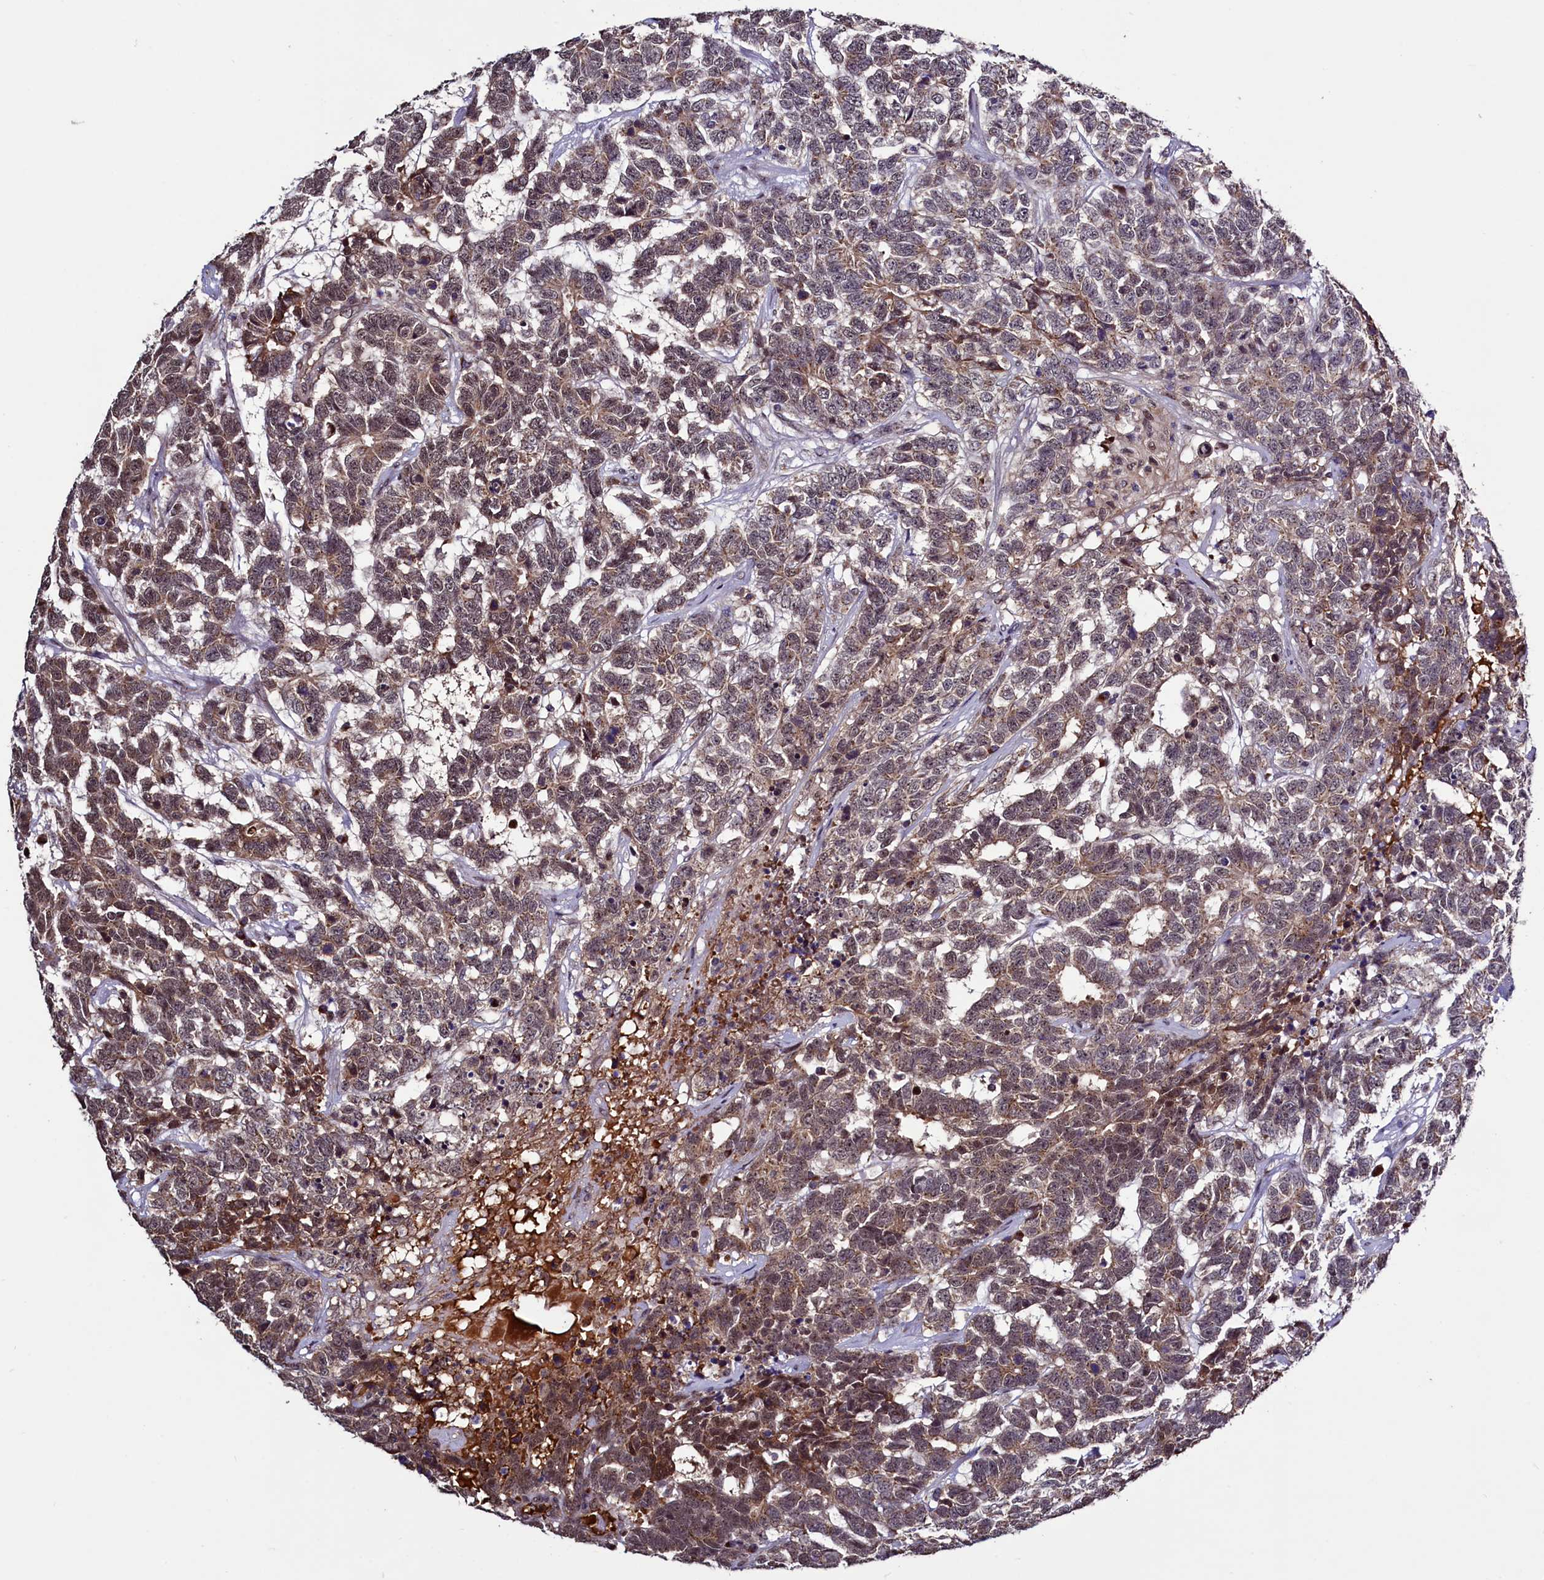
{"staining": {"intensity": "weak", "quantity": ">75%", "location": "cytoplasmic/membranous,nuclear"}, "tissue": "testis cancer", "cell_type": "Tumor cells", "image_type": "cancer", "snomed": [{"axis": "morphology", "description": "Carcinoma, Embryonal, NOS"}, {"axis": "topography", "description": "Testis"}], "caption": "An image of human testis cancer stained for a protein exhibits weak cytoplasmic/membranous and nuclear brown staining in tumor cells.", "gene": "SEC24C", "patient": {"sex": "male", "age": 26}}